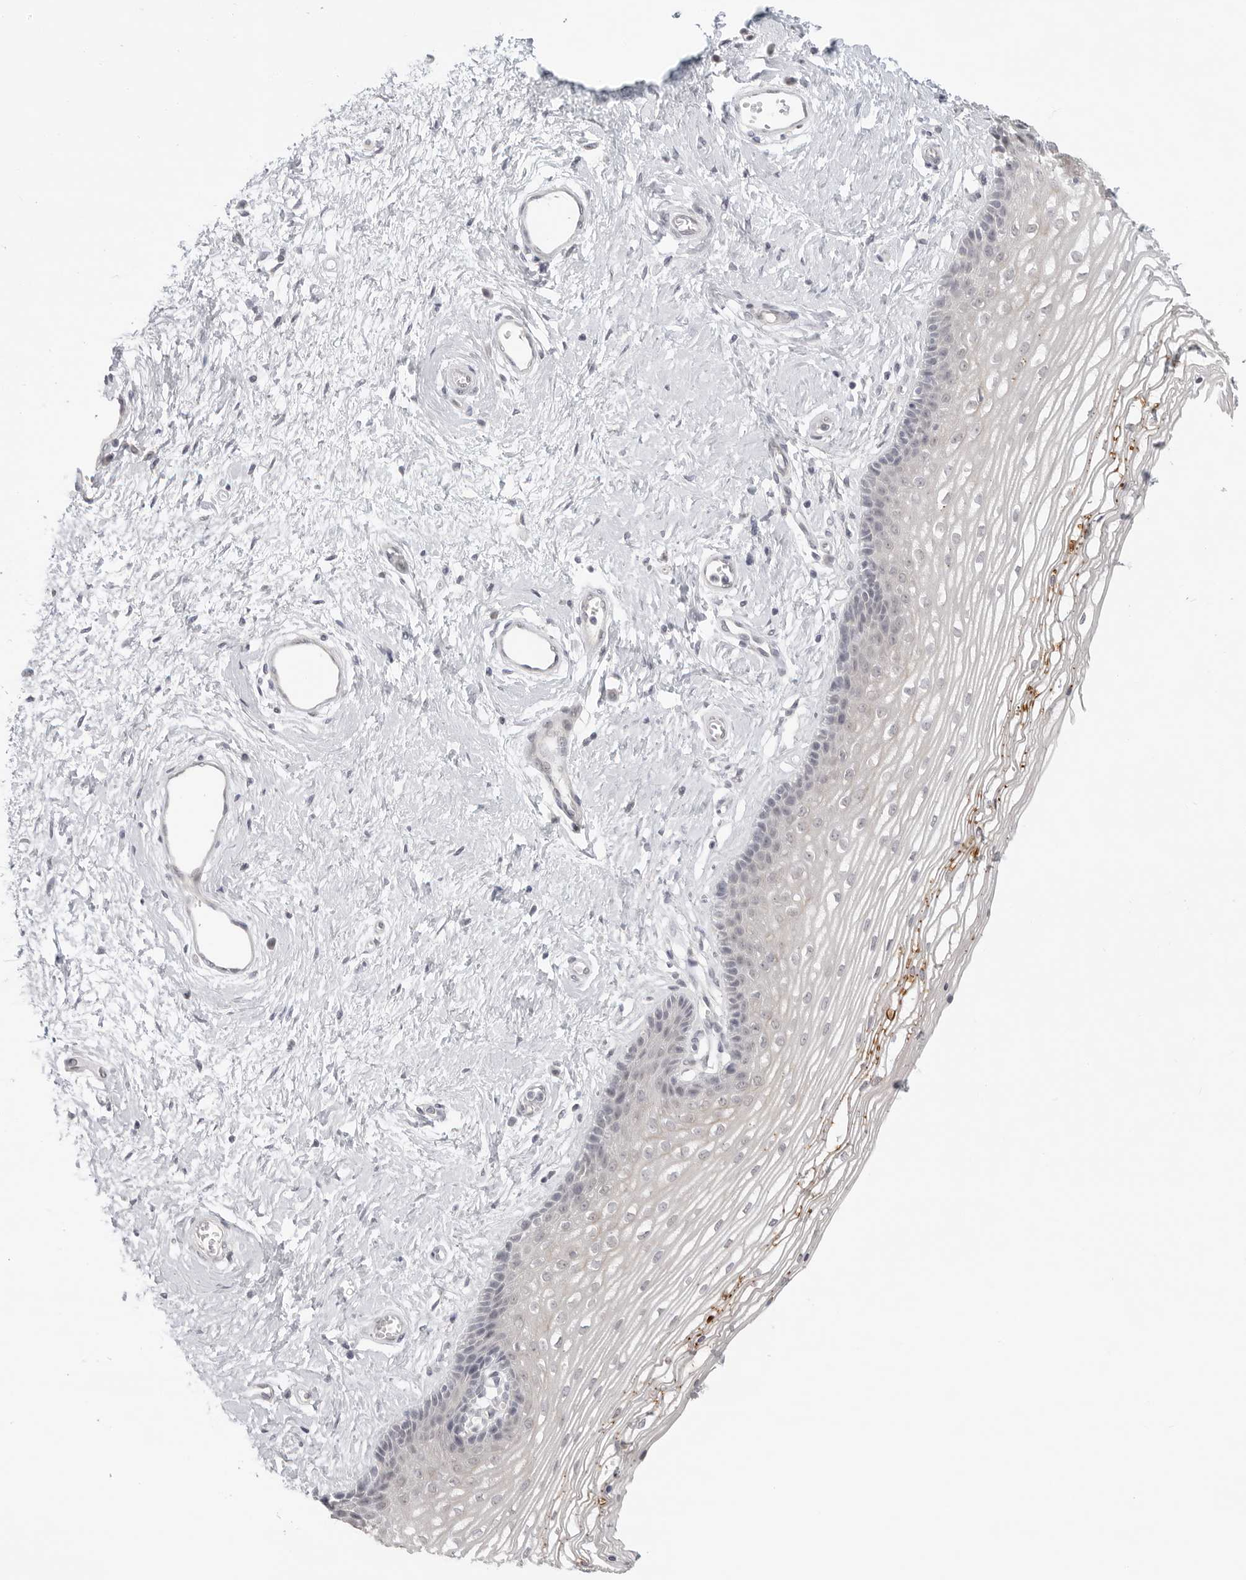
{"staining": {"intensity": "negative", "quantity": "none", "location": "none"}, "tissue": "vagina", "cell_type": "Squamous epithelial cells", "image_type": "normal", "snomed": [{"axis": "morphology", "description": "Normal tissue, NOS"}, {"axis": "topography", "description": "Vagina"}], "caption": "An image of human vagina is negative for staining in squamous epithelial cells. (Stains: DAB immunohistochemistry (IHC) with hematoxylin counter stain, Microscopy: brightfield microscopy at high magnification).", "gene": "KLK11", "patient": {"sex": "female", "age": 46}}